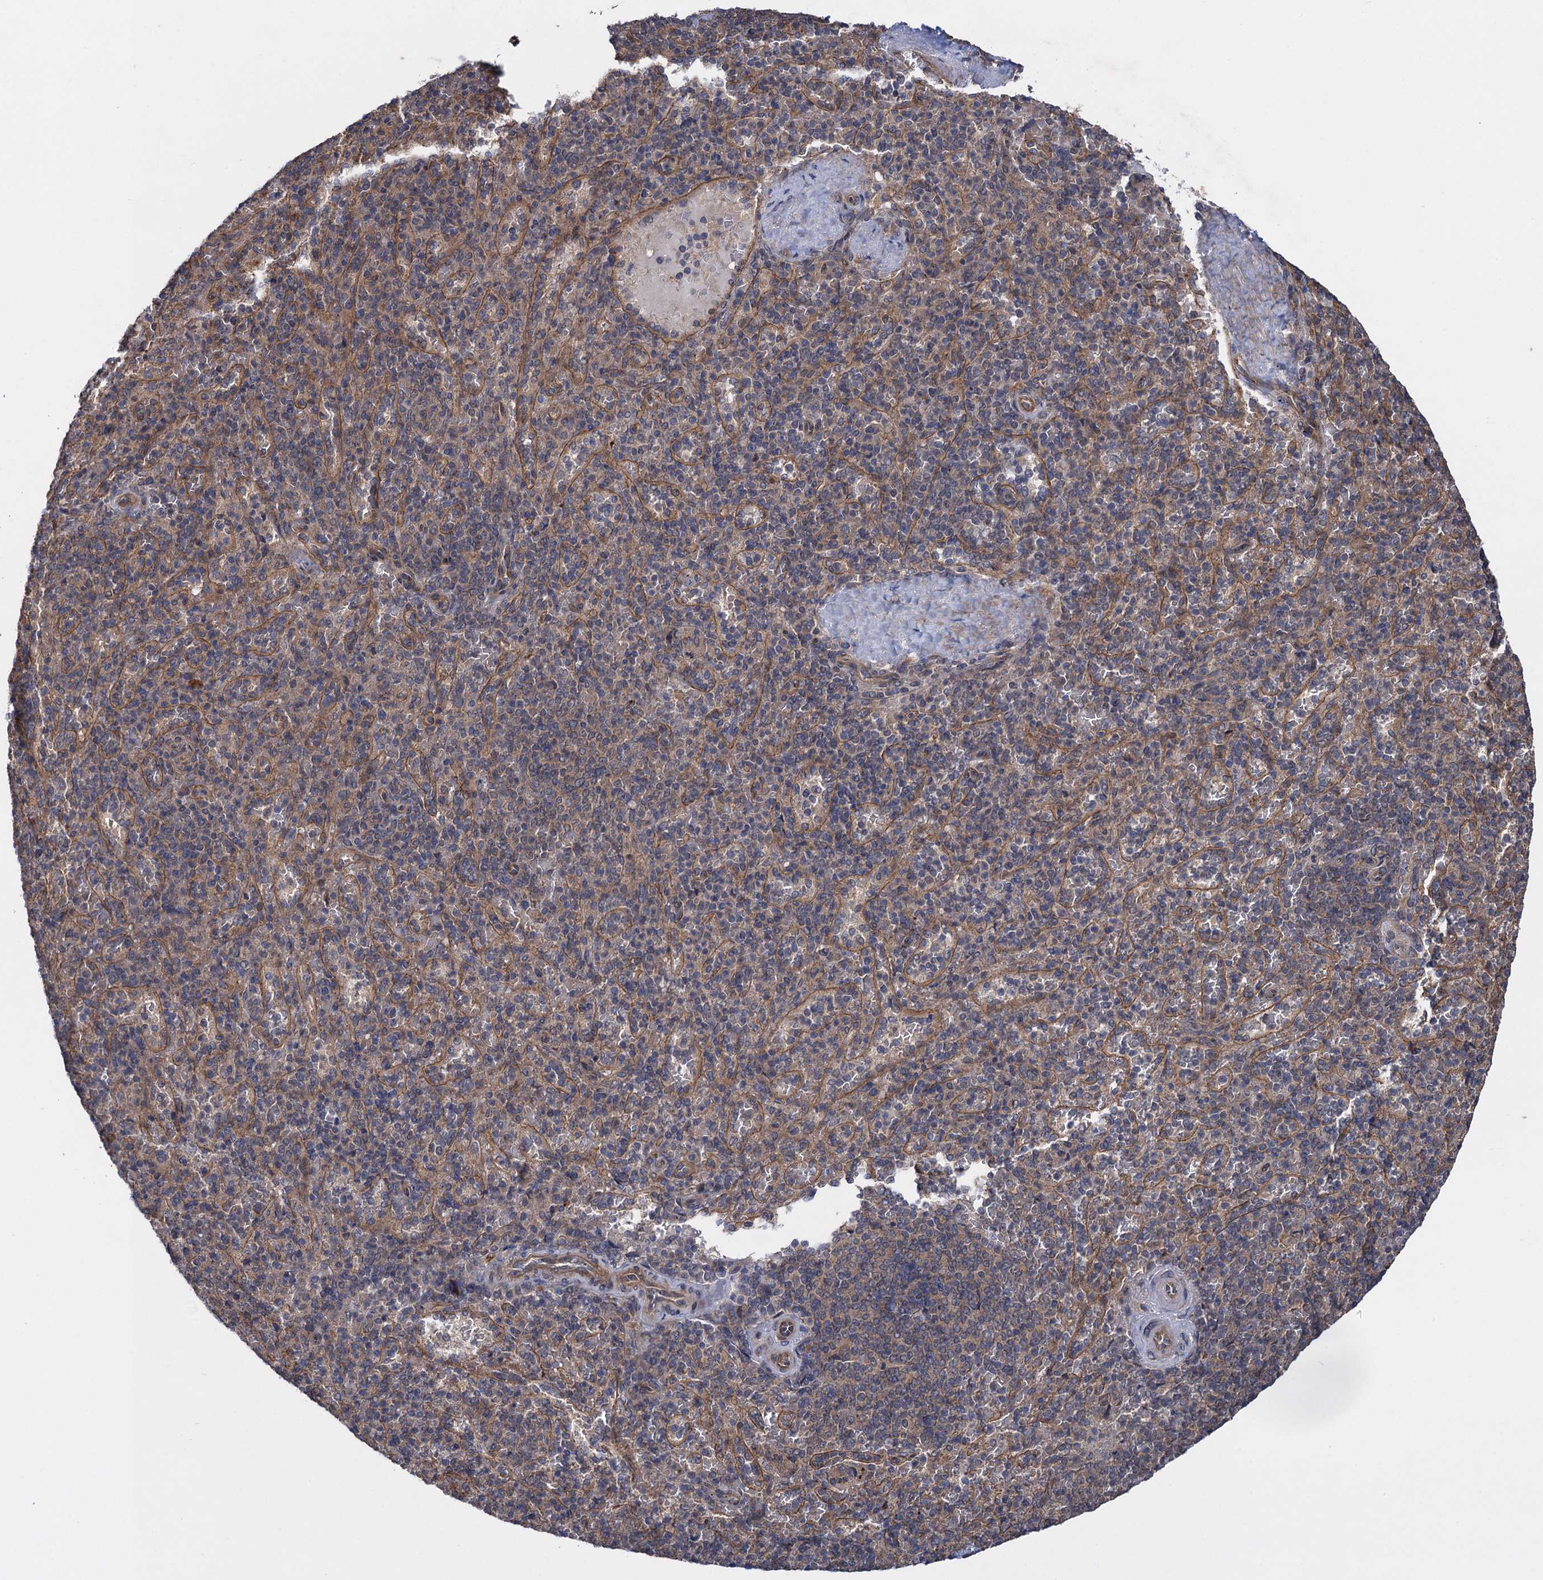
{"staining": {"intensity": "weak", "quantity": "<25%", "location": "cytoplasmic/membranous"}, "tissue": "spleen", "cell_type": "Cells in red pulp", "image_type": "normal", "snomed": [{"axis": "morphology", "description": "Normal tissue, NOS"}, {"axis": "topography", "description": "Spleen"}], "caption": "Immunohistochemistry (IHC) of normal spleen shows no expression in cells in red pulp. Nuclei are stained in blue.", "gene": "HAUS1", "patient": {"sex": "male", "age": 82}}